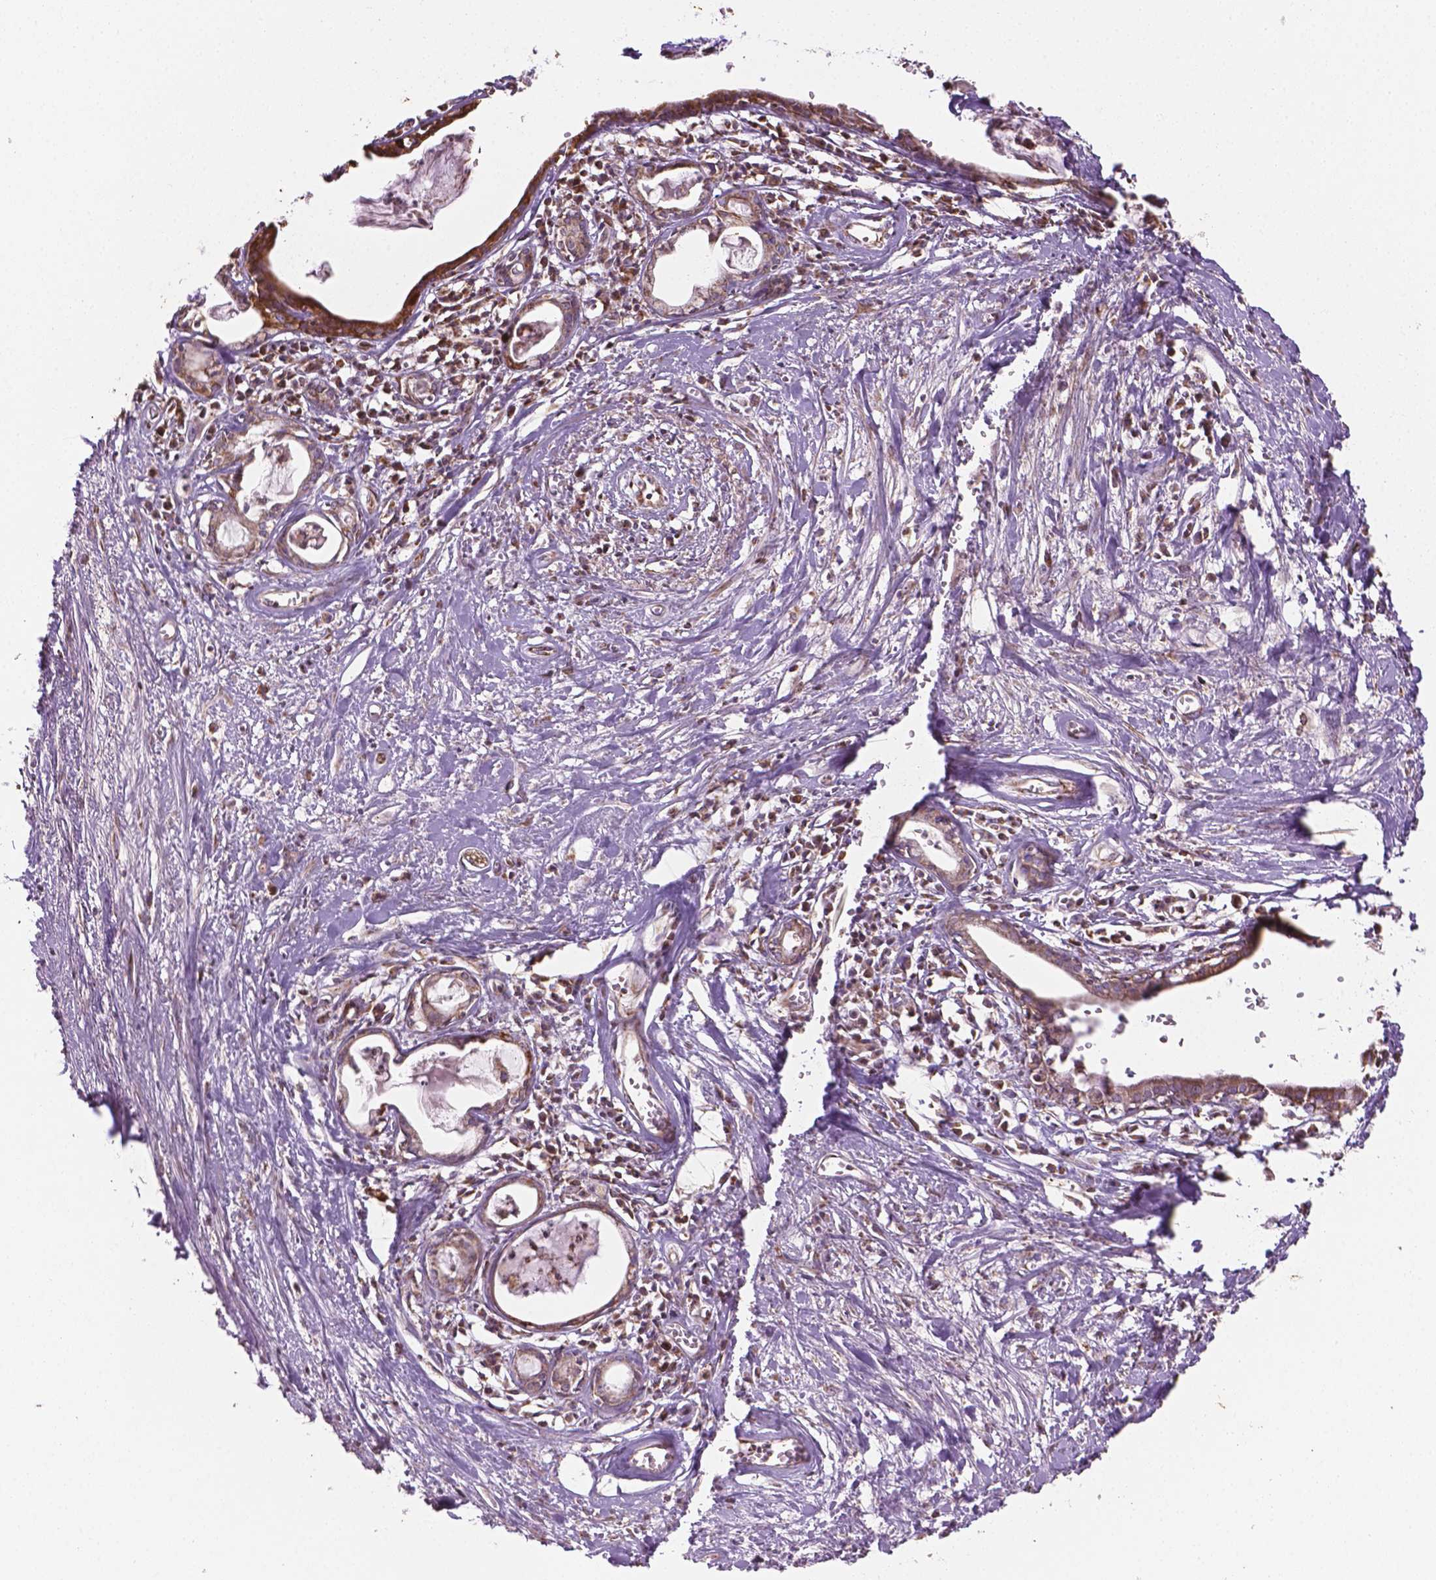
{"staining": {"intensity": "moderate", "quantity": ">75%", "location": "cytoplasmic/membranous,nuclear"}, "tissue": "adipose tissue", "cell_type": "Adipocytes", "image_type": "normal", "snomed": [{"axis": "morphology", "description": "Normal tissue, NOS"}, {"axis": "morphology", "description": "Squamous cell carcinoma, NOS"}, {"axis": "topography", "description": "Cartilage tissue"}, {"axis": "topography", "description": "Head-Neck"}], "caption": "About >75% of adipocytes in normal human adipose tissue show moderate cytoplasmic/membranous,nuclear protein staining as visualized by brown immunohistochemical staining.", "gene": "HS3ST3A1", "patient": {"sex": "male", "age": 57}}